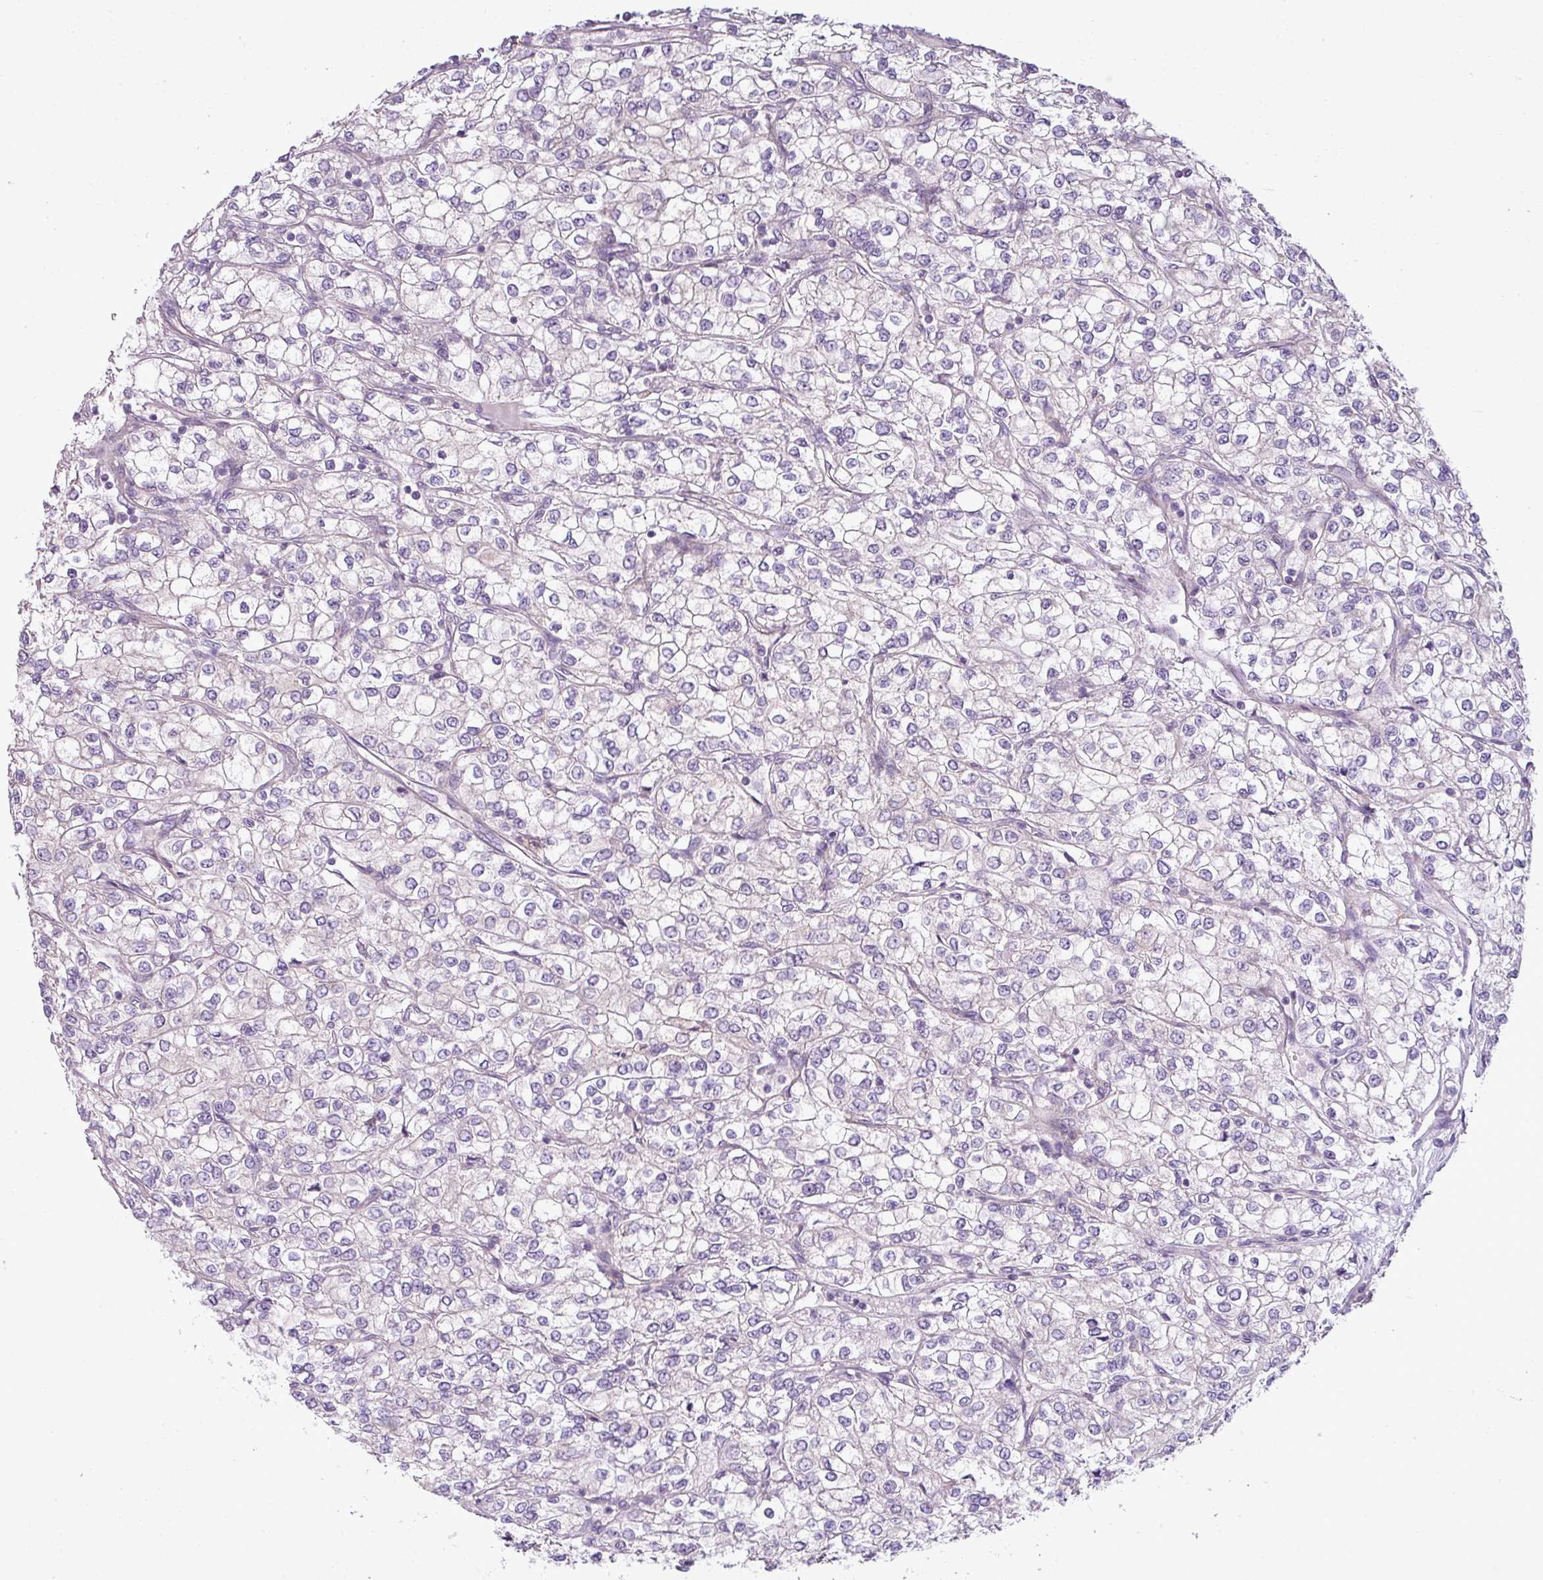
{"staining": {"intensity": "negative", "quantity": "none", "location": "none"}, "tissue": "renal cancer", "cell_type": "Tumor cells", "image_type": "cancer", "snomed": [{"axis": "morphology", "description": "Adenocarcinoma, NOS"}, {"axis": "topography", "description": "Kidney"}], "caption": "High power microscopy image of an IHC image of adenocarcinoma (renal), revealing no significant positivity in tumor cells.", "gene": "CAMK2B", "patient": {"sex": "male", "age": 80}}